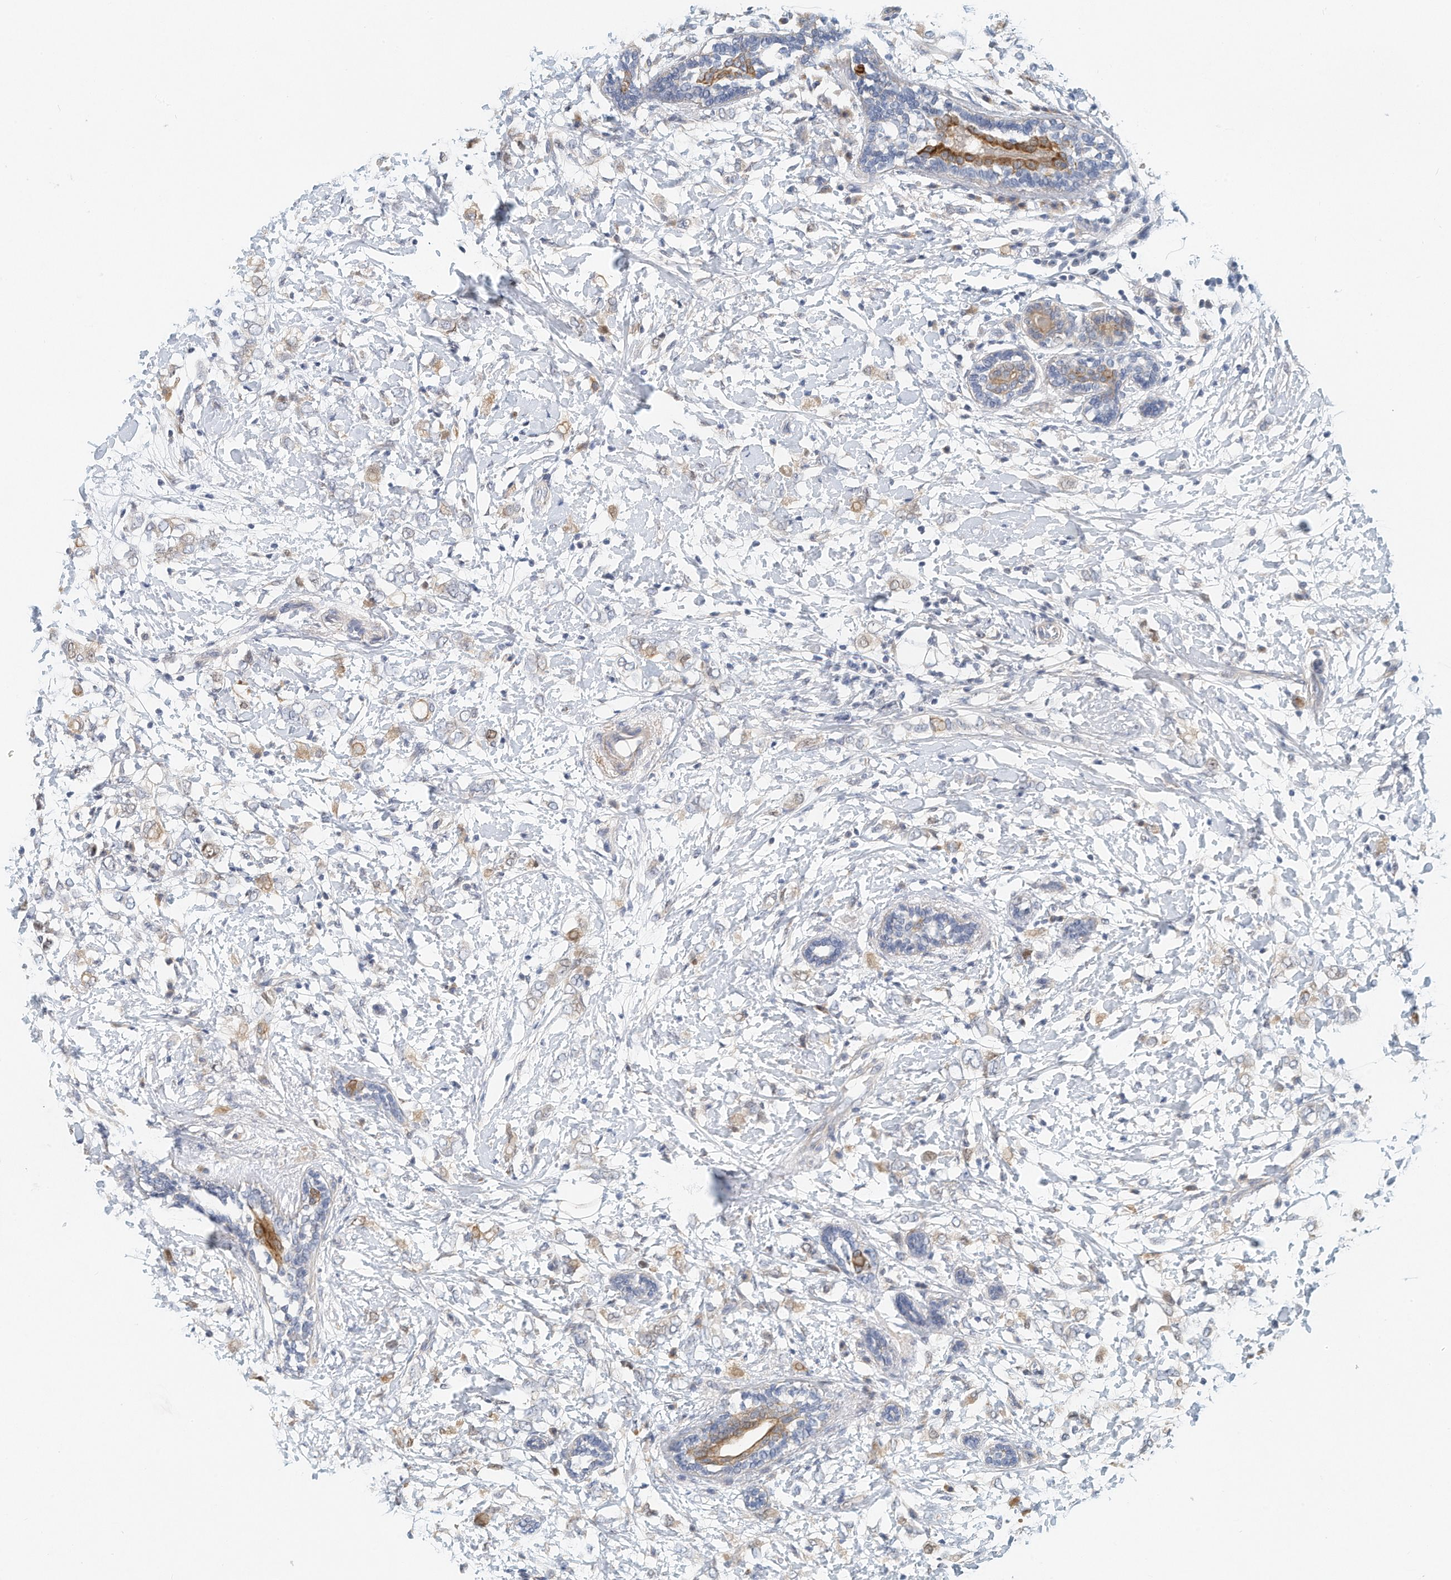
{"staining": {"intensity": "weak", "quantity": "<25%", "location": "cytoplasmic/membranous"}, "tissue": "breast cancer", "cell_type": "Tumor cells", "image_type": "cancer", "snomed": [{"axis": "morphology", "description": "Normal tissue, NOS"}, {"axis": "morphology", "description": "Lobular carcinoma"}, {"axis": "topography", "description": "Breast"}], "caption": "Immunohistochemistry (IHC) of breast lobular carcinoma exhibits no positivity in tumor cells.", "gene": "ARHGAP28", "patient": {"sex": "female", "age": 47}}